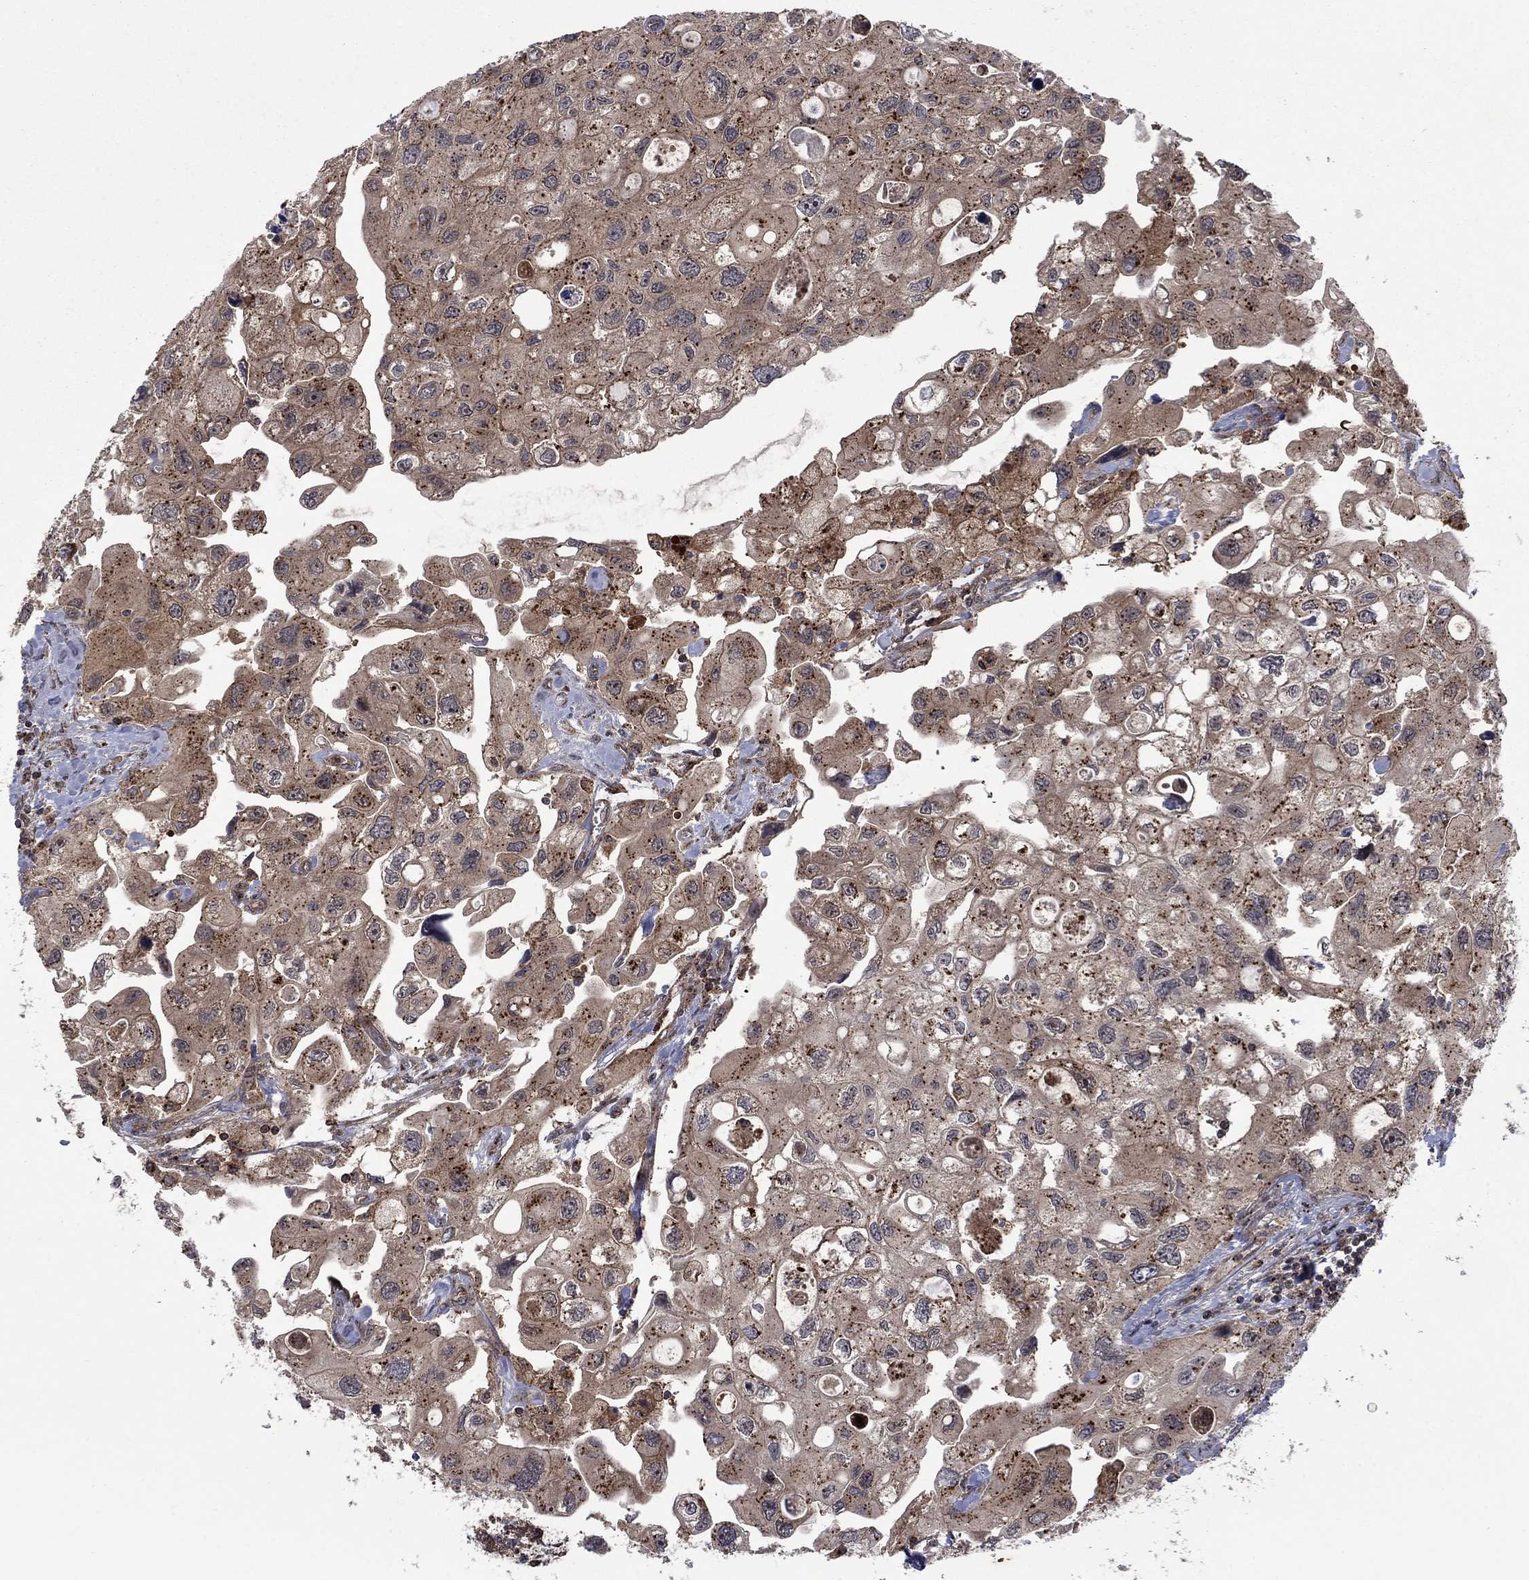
{"staining": {"intensity": "moderate", "quantity": "25%-75%", "location": "cytoplasmic/membranous"}, "tissue": "urothelial cancer", "cell_type": "Tumor cells", "image_type": "cancer", "snomed": [{"axis": "morphology", "description": "Urothelial carcinoma, High grade"}, {"axis": "topography", "description": "Urinary bladder"}], "caption": "A photomicrograph showing moderate cytoplasmic/membranous positivity in approximately 25%-75% of tumor cells in high-grade urothelial carcinoma, as visualized by brown immunohistochemical staining.", "gene": "IFI35", "patient": {"sex": "male", "age": 59}}